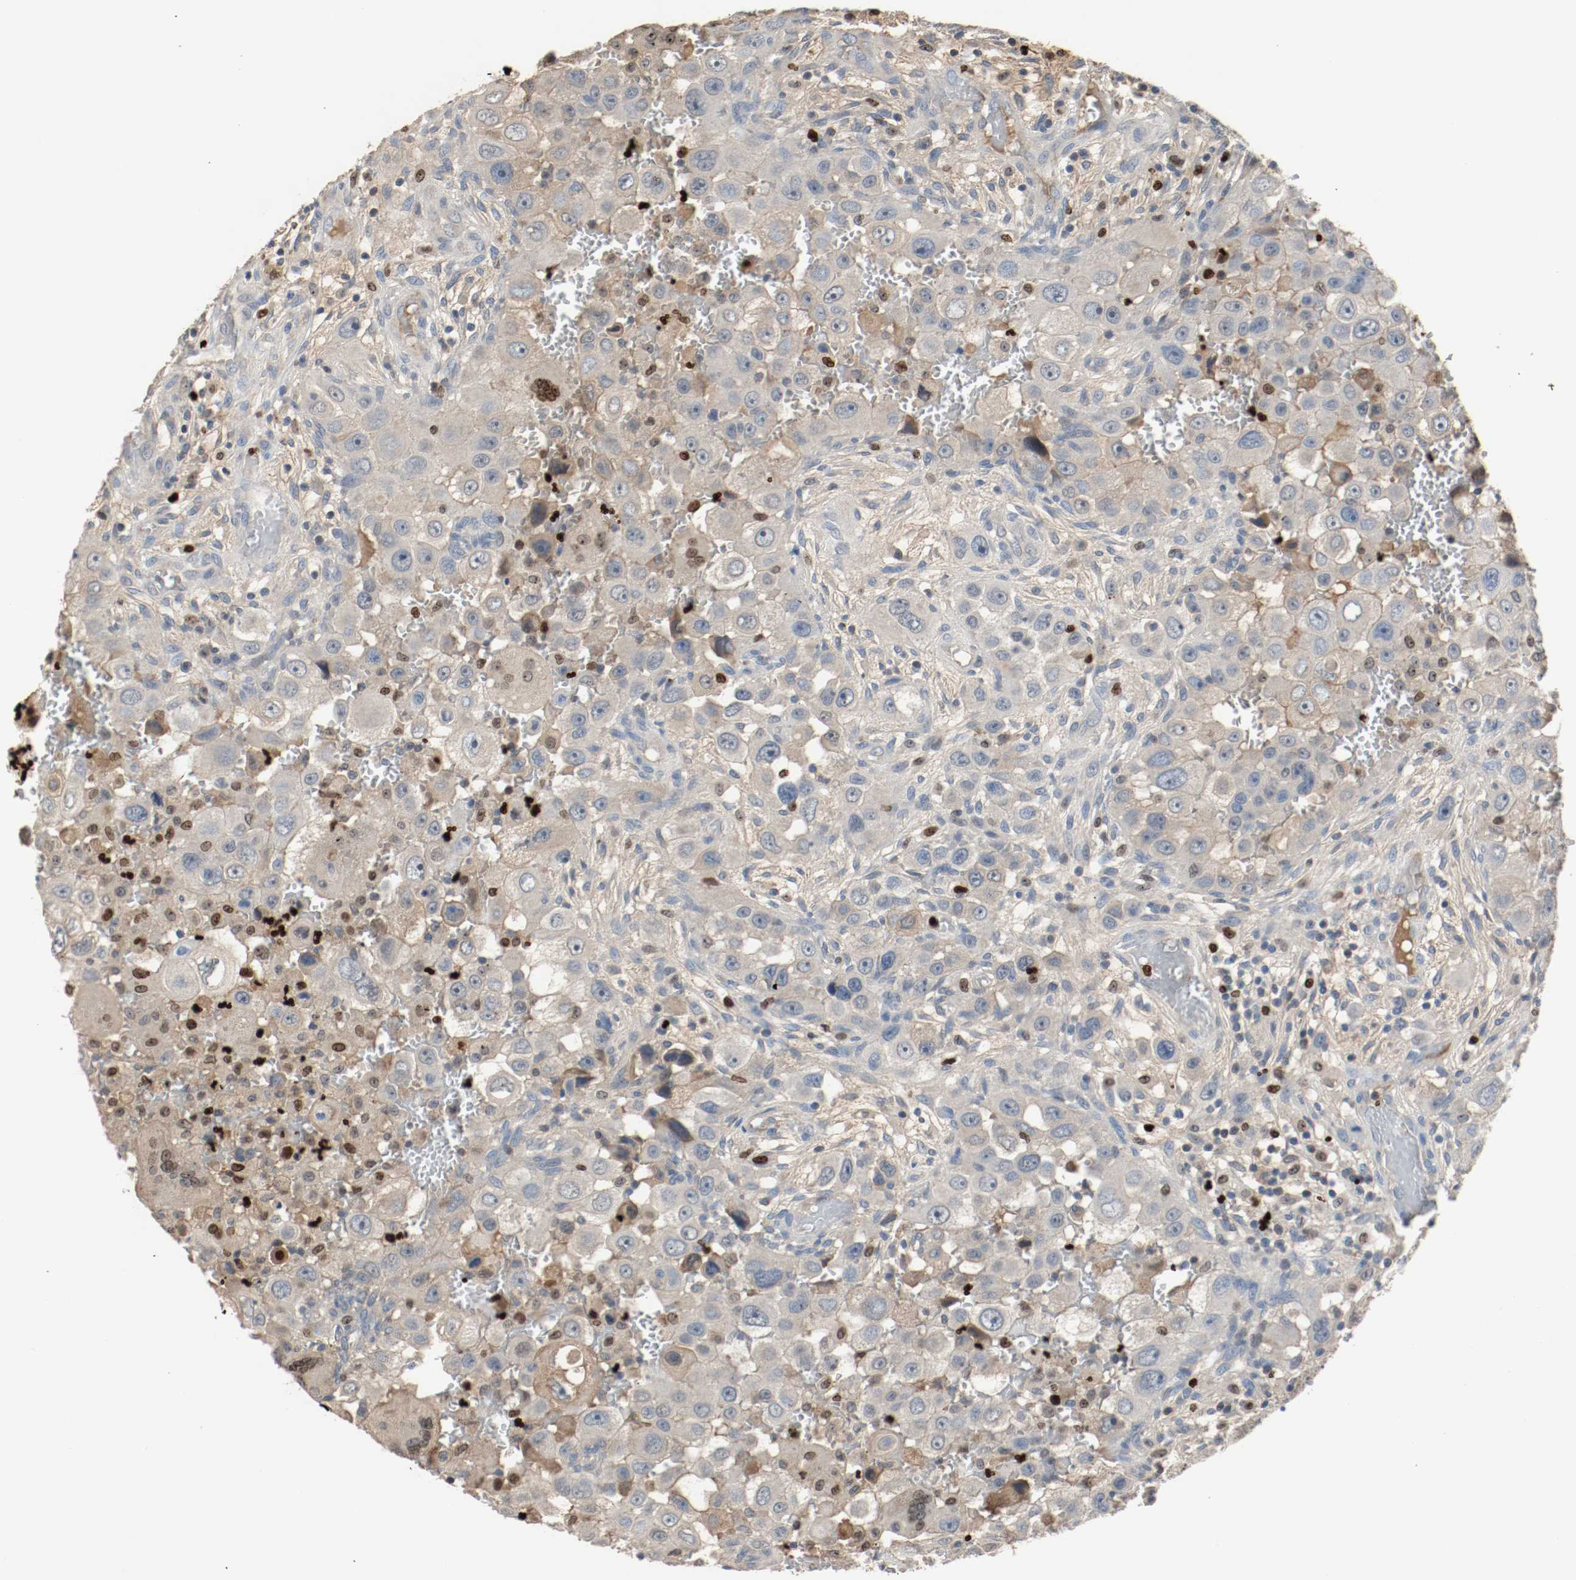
{"staining": {"intensity": "negative", "quantity": "none", "location": "none"}, "tissue": "head and neck cancer", "cell_type": "Tumor cells", "image_type": "cancer", "snomed": [{"axis": "morphology", "description": "Carcinoma, NOS"}, {"axis": "topography", "description": "Head-Neck"}], "caption": "A histopathology image of head and neck cancer (carcinoma) stained for a protein demonstrates no brown staining in tumor cells.", "gene": "BLK", "patient": {"sex": "male", "age": 87}}